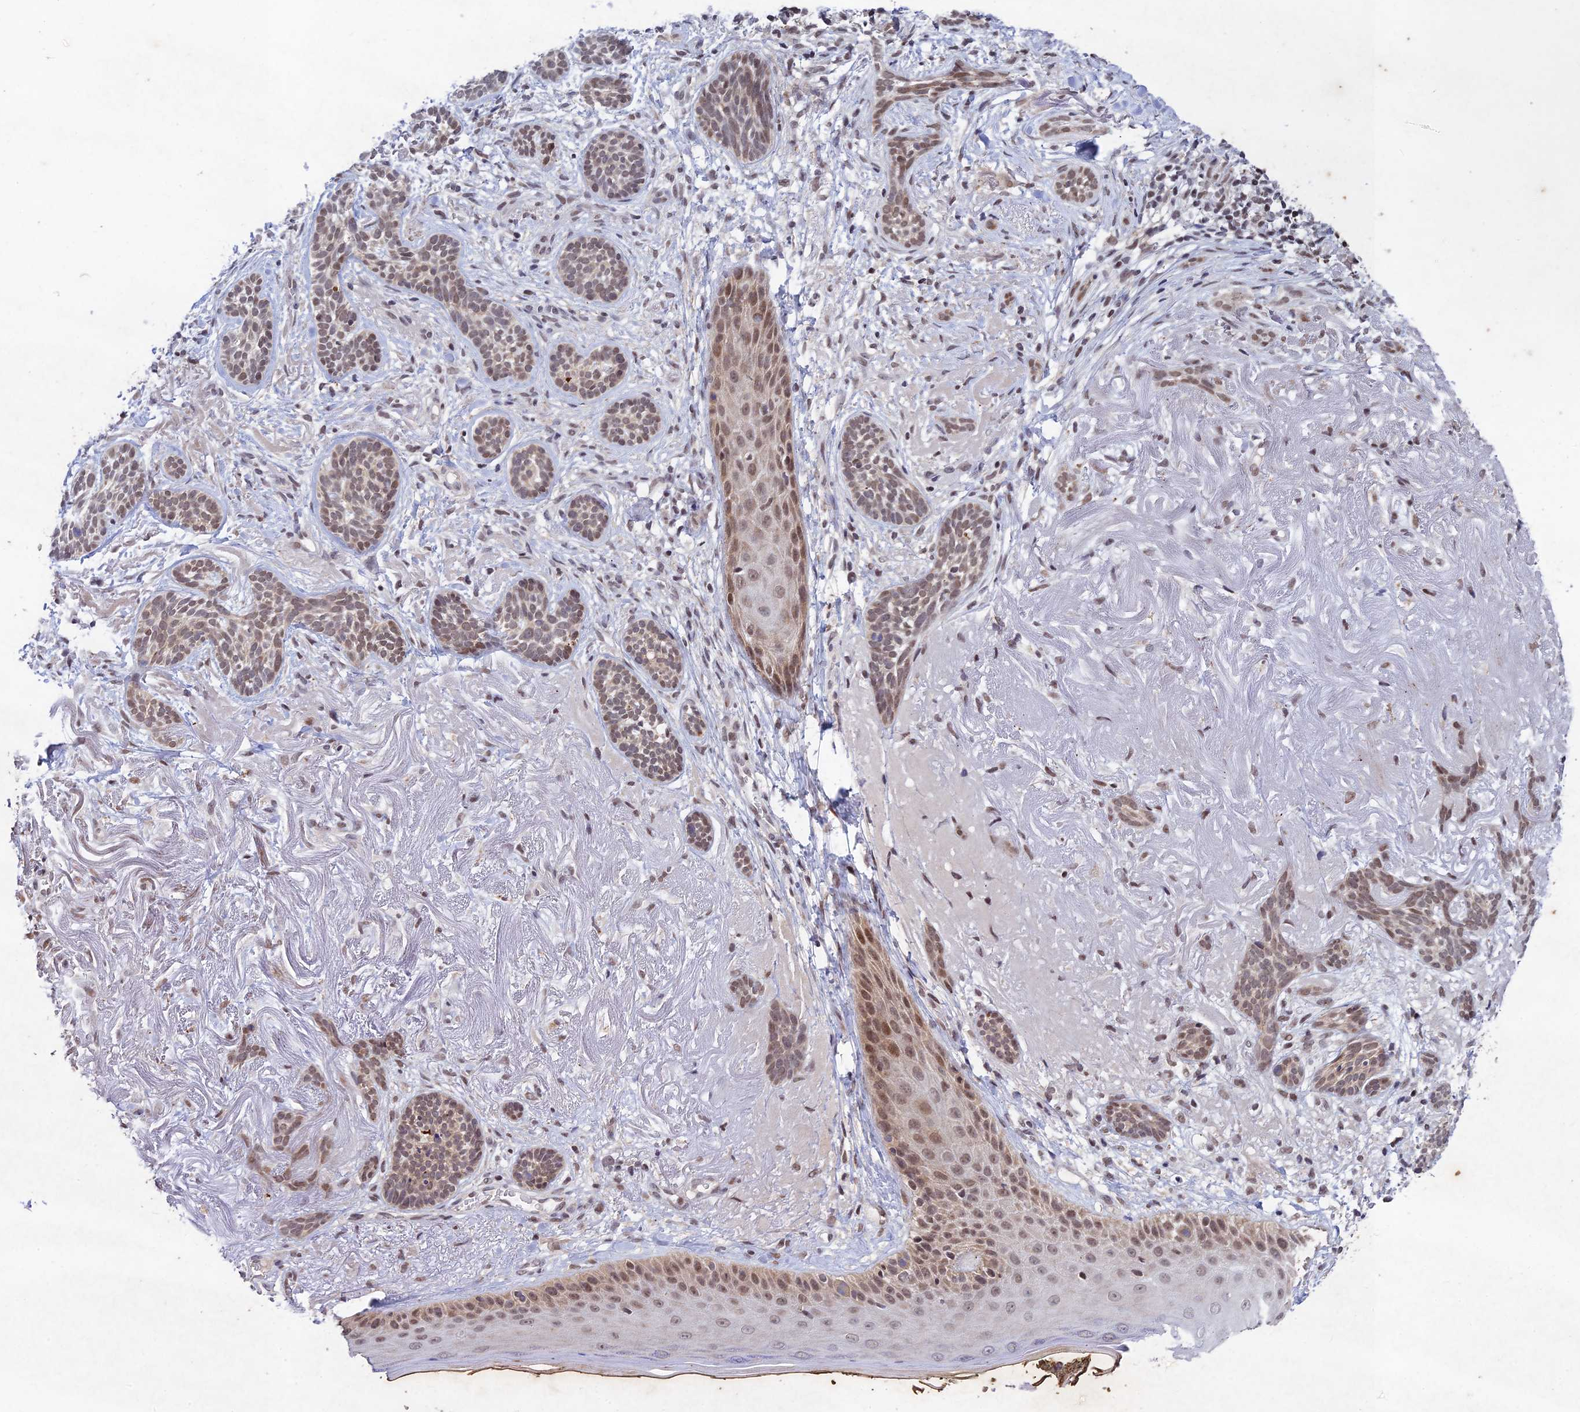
{"staining": {"intensity": "weak", "quantity": "25%-75%", "location": "nuclear"}, "tissue": "skin cancer", "cell_type": "Tumor cells", "image_type": "cancer", "snomed": [{"axis": "morphology", "description": "Basal cell carcinoma"}, {"axis": "topography", "description": "Skin"}], "caption": "This image reveals immunohistochemistry staining of skin cancer, with low weak nuclear expression in approximately 25%-75% of tumor cells.", "gene": "RAVER1", "patient": {"sex": "male", "age": 71}}